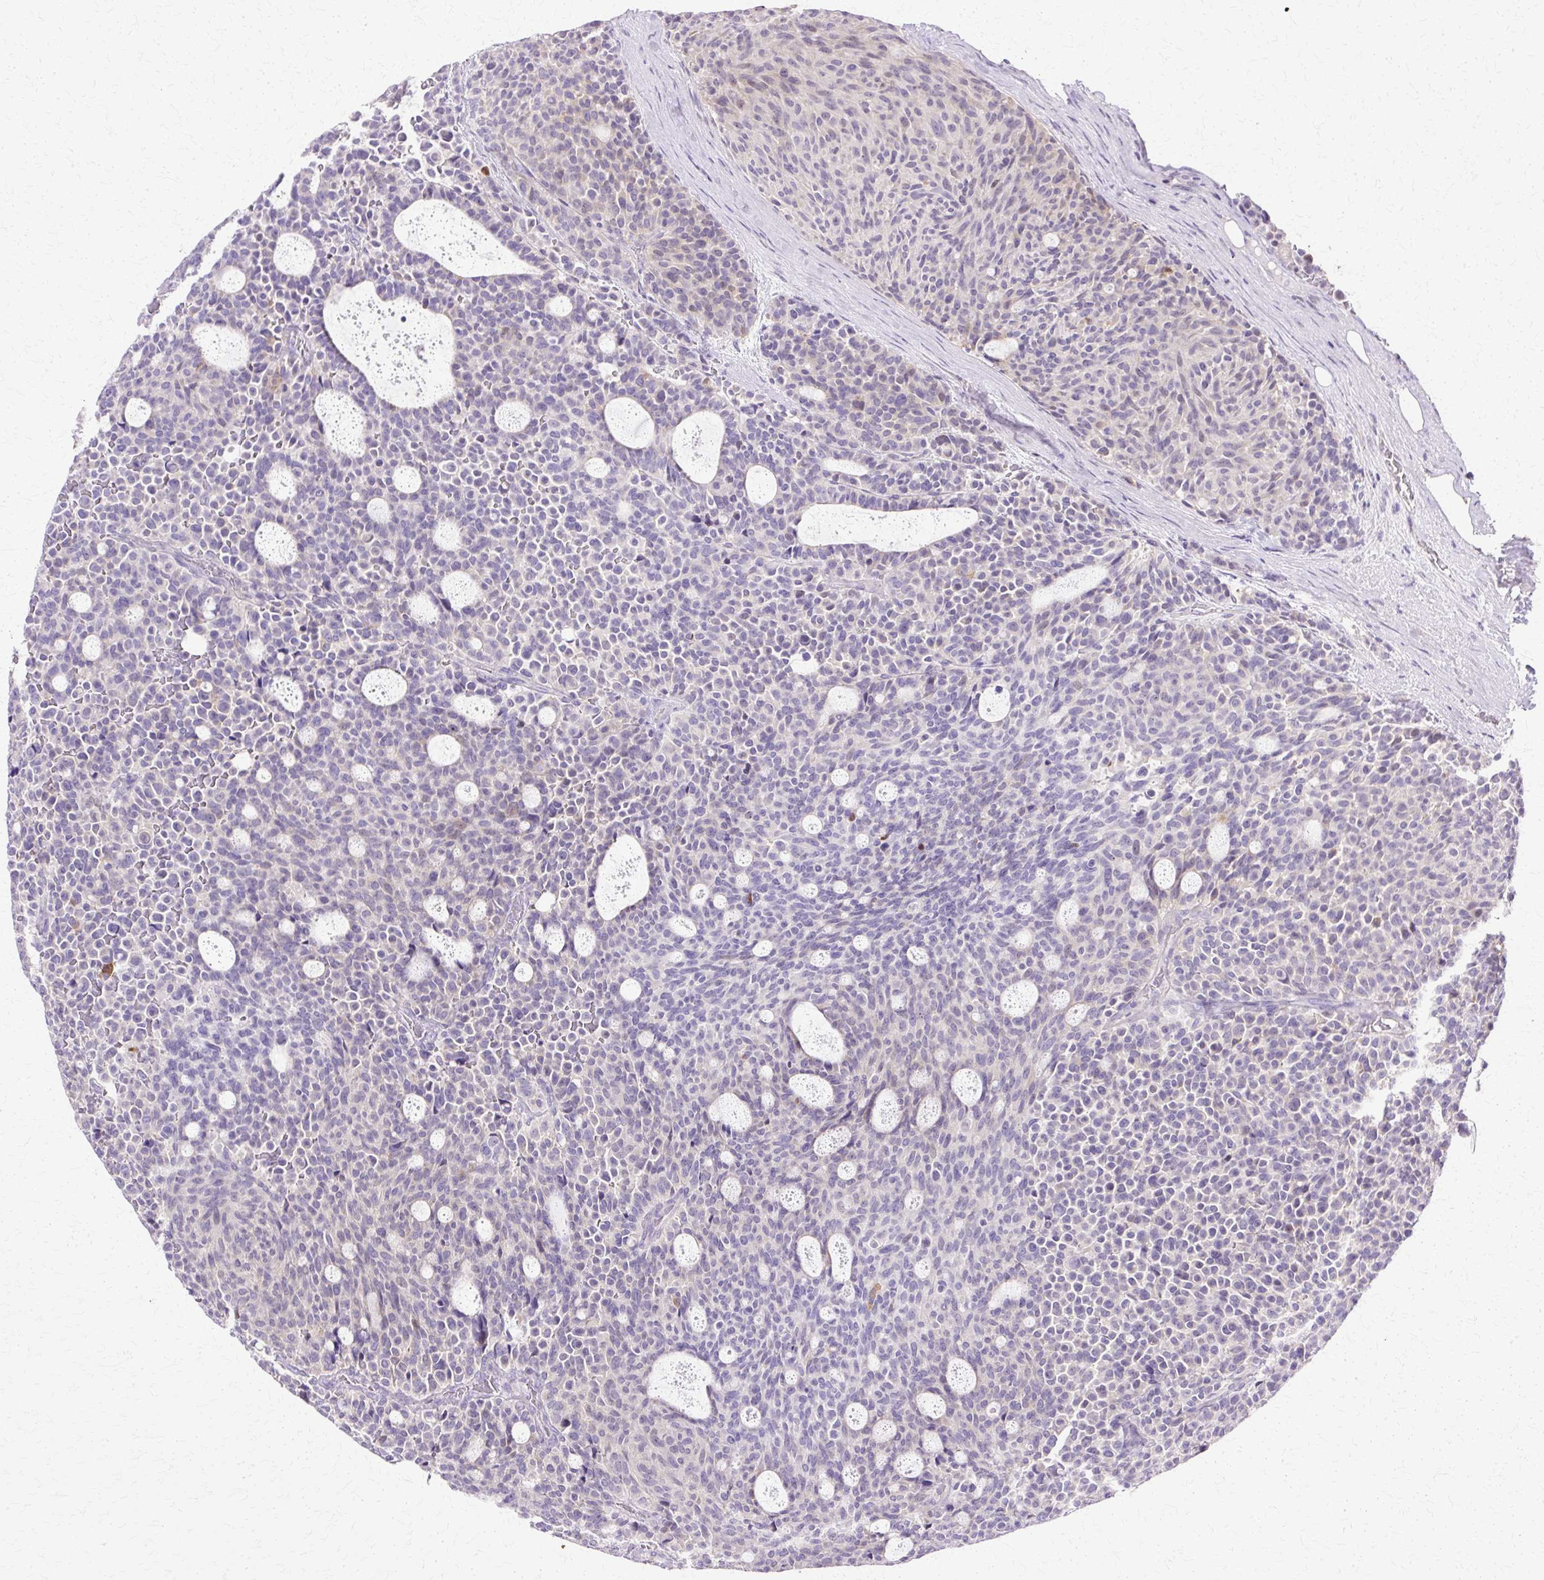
{"staining": {"intensity": "negative", "quantity": "none", "location": "none"}, "tissue": "carcinoid", "cell_type": "Tumor cells", "image_type": "cancer", "snomed": [{"axis": "morphology", "description": "Carcinoid, malignant, NOS"}, {"axis": "topography", "description": "Pancreas"}], "caption": "Photomicrograph shows no significant protein positivity in tumor cells of carcinoid.", "gene": "HSPA8", "patient": {"sex": "female", "age": 54}}